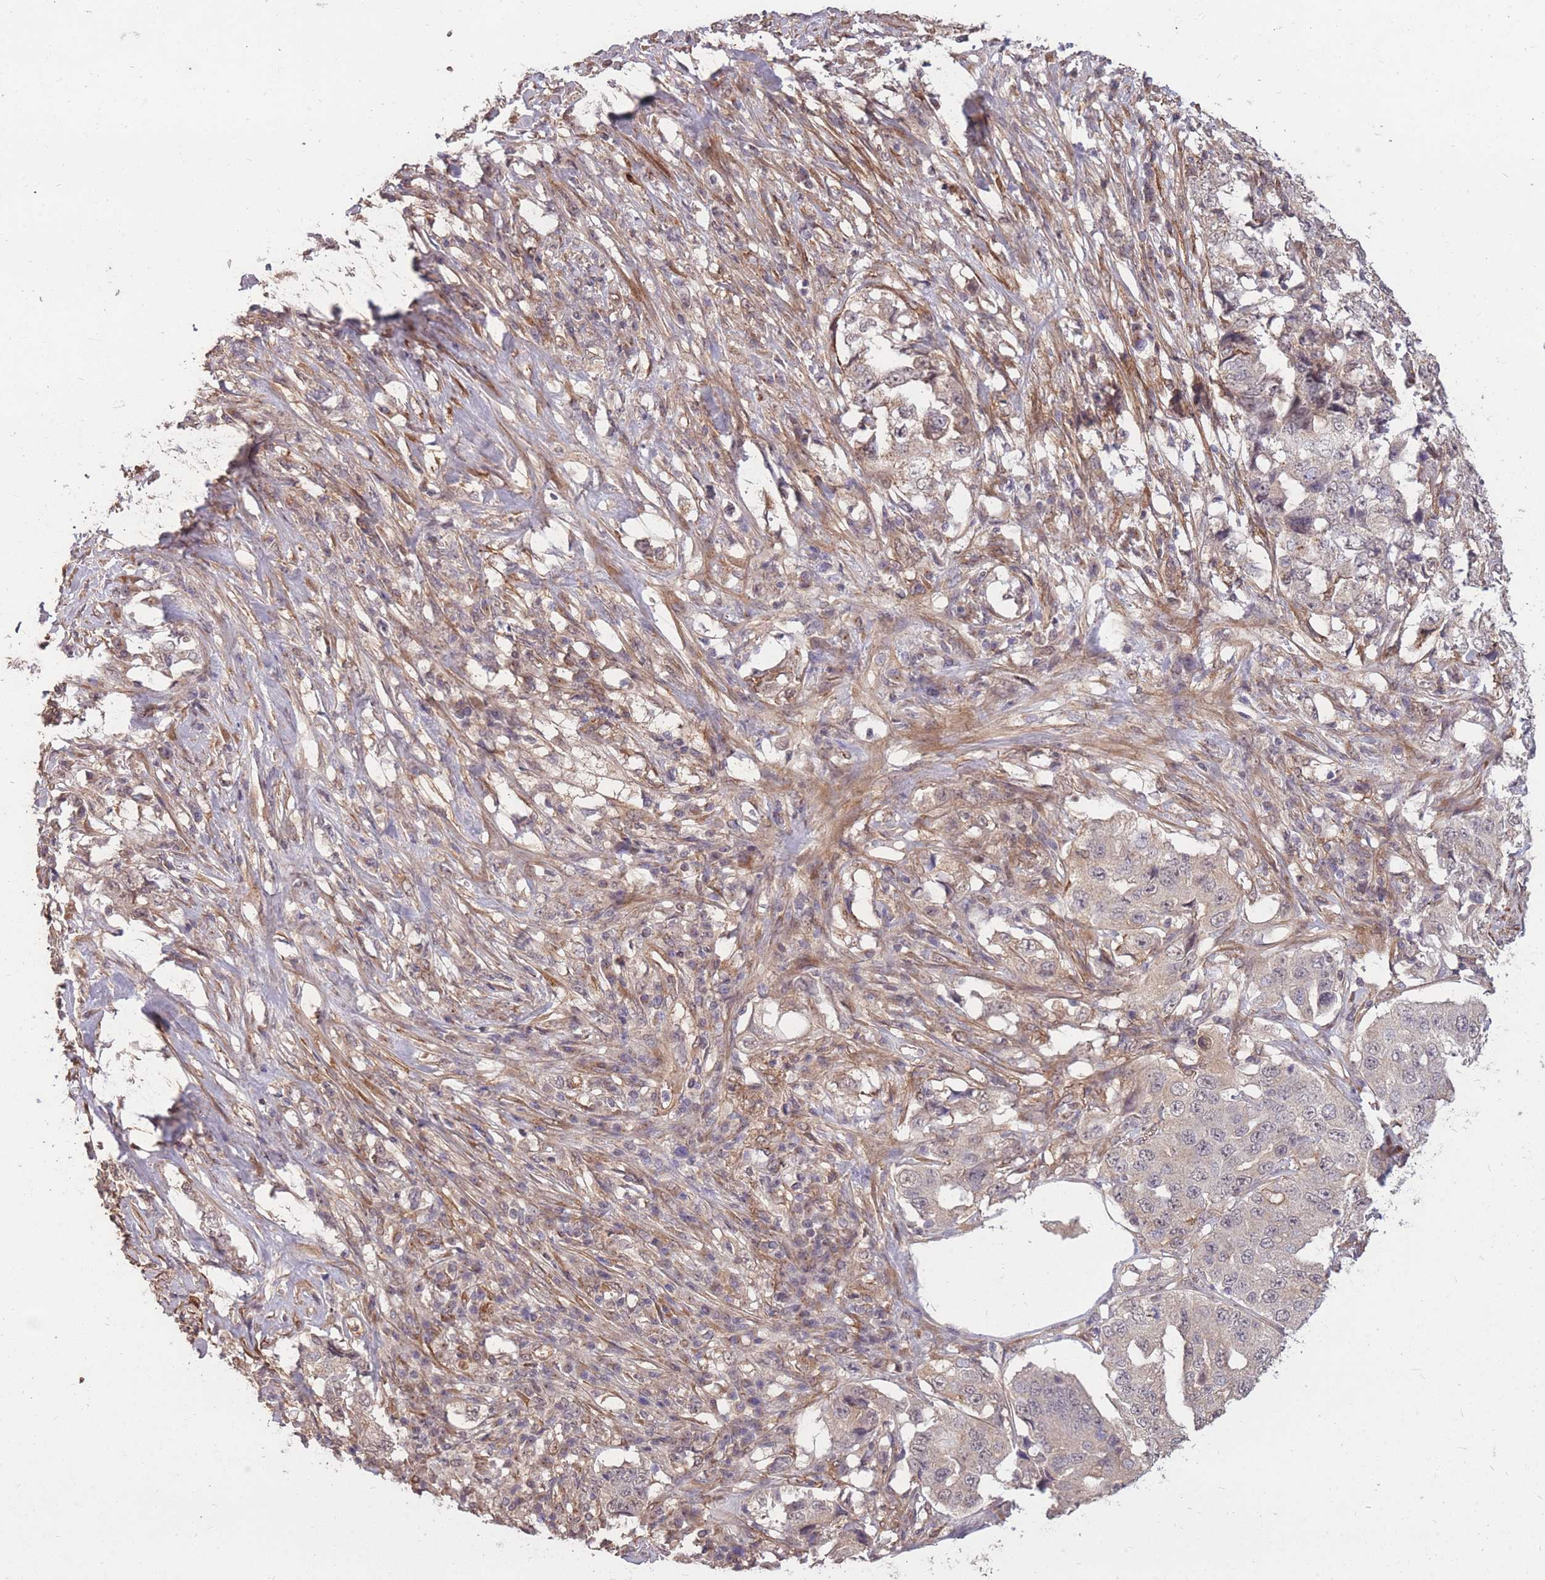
{"staining": {"intensity": "negative", "quantity": "none", "location": "none"}, "tissue": "lung cancer", "cell_type": "Tumor cells", "image_type": "cancer", "snomed": [{"axis": "morphology", "description": "Adenocarcinoma, NOS"}, {"axis": "topography", "description": "Lung"}], "caption": "DAB immunohistochemical staining of lung adenocarcinoma shows no significant expression in tumor cells. (IHC, brightfield microscopy, high magnification).", "gene": "DYNC1LI2", "patient": {"sex": "female", "age": 51}}